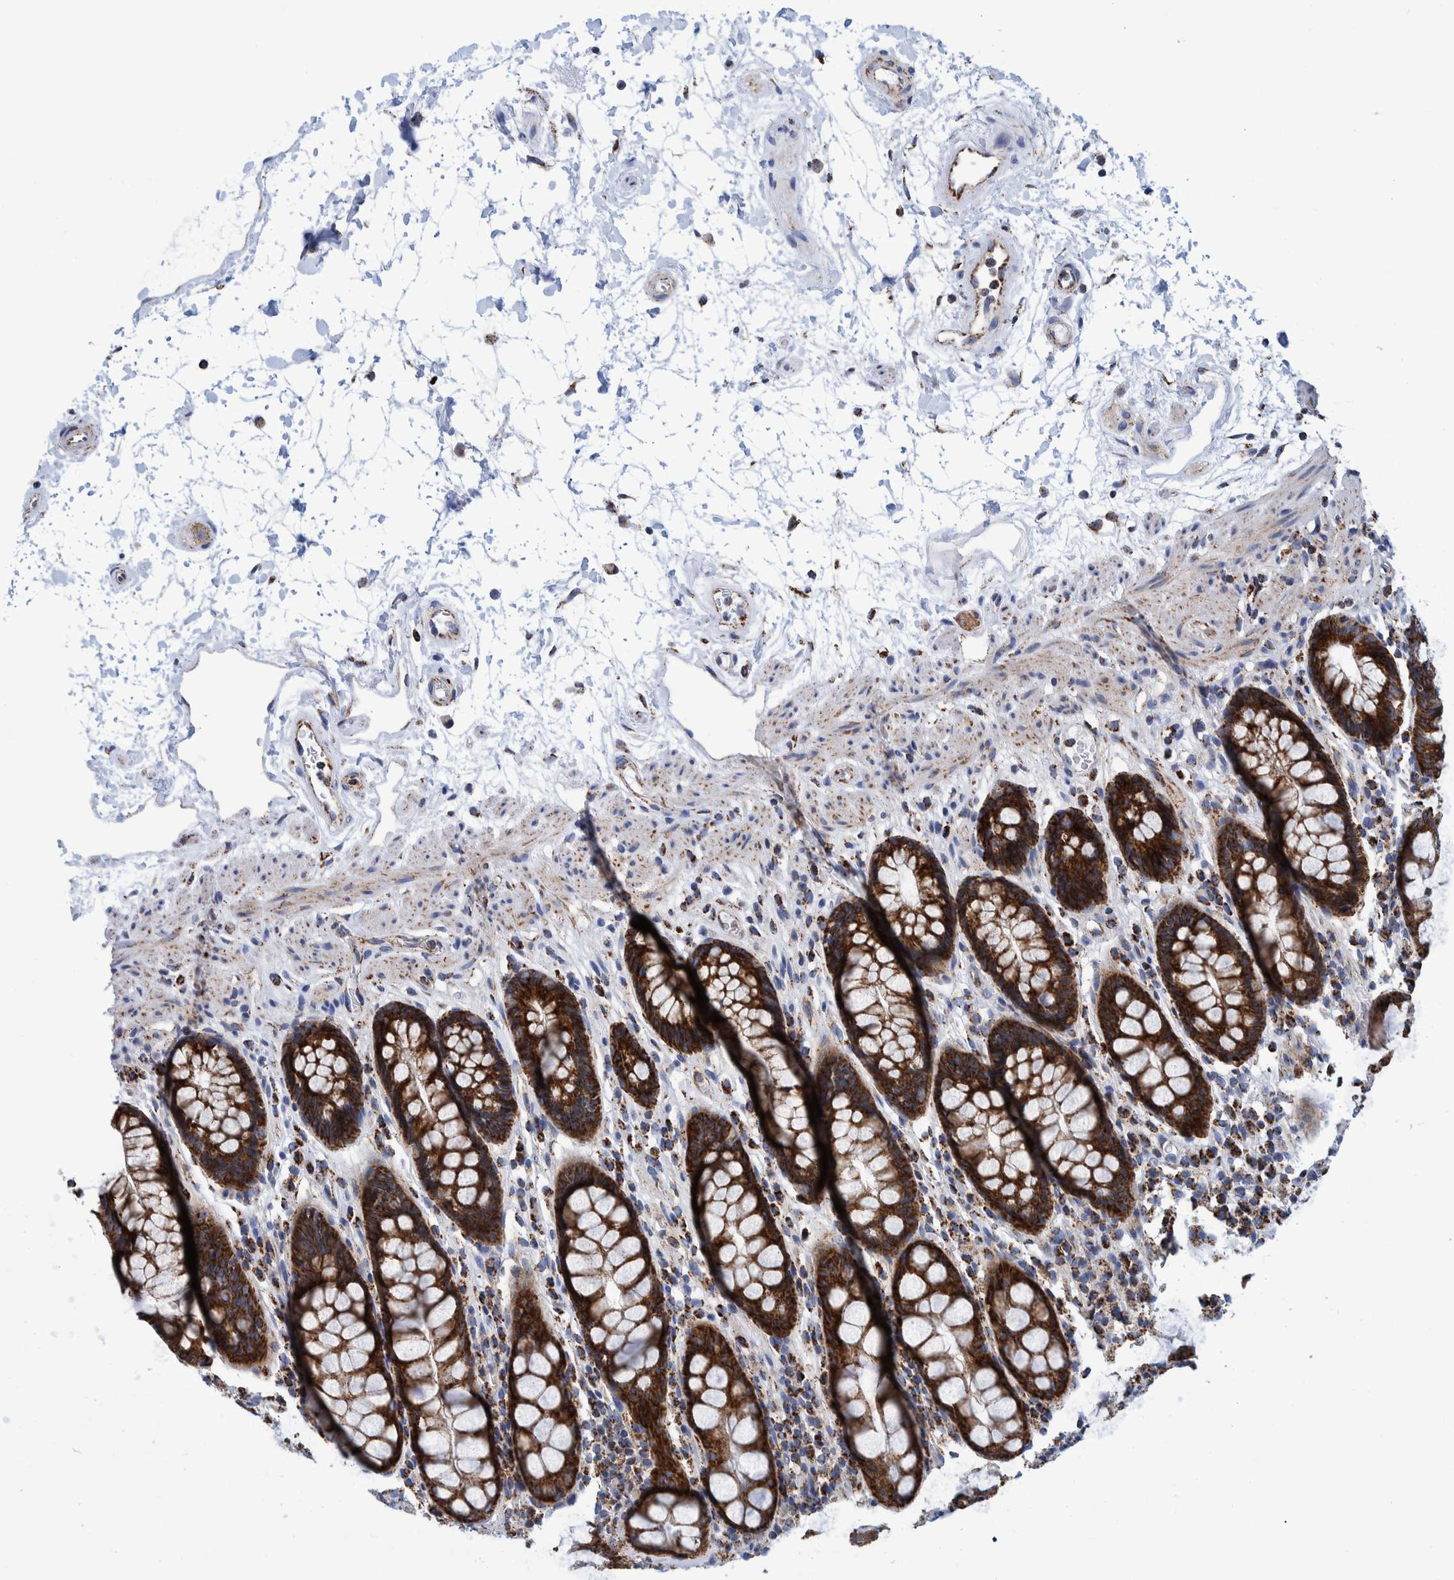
{"staining": {"intensity": "strong", "quantity": ">75%", "location": "cytoplasmic/membranous"}, "tissue": "rectum", "cell_type": "Glandular cells", "image_type": "normal", "snomed": [{"axis": "morphology", "description": "Normal tissue, NOS"}, {"axis": "topography", "description": "Rectum"}], "caption": "Rectum stained for a protein displays strong cytoplasmic/membranous positivity in glandular cells. The staining is performed using DAB brown chromogen to label protein expression. The nuclei are counter-stained blue using hematoxylin.", "gene": "BZW2", "patient": {"sex": "male", "age": 64}}